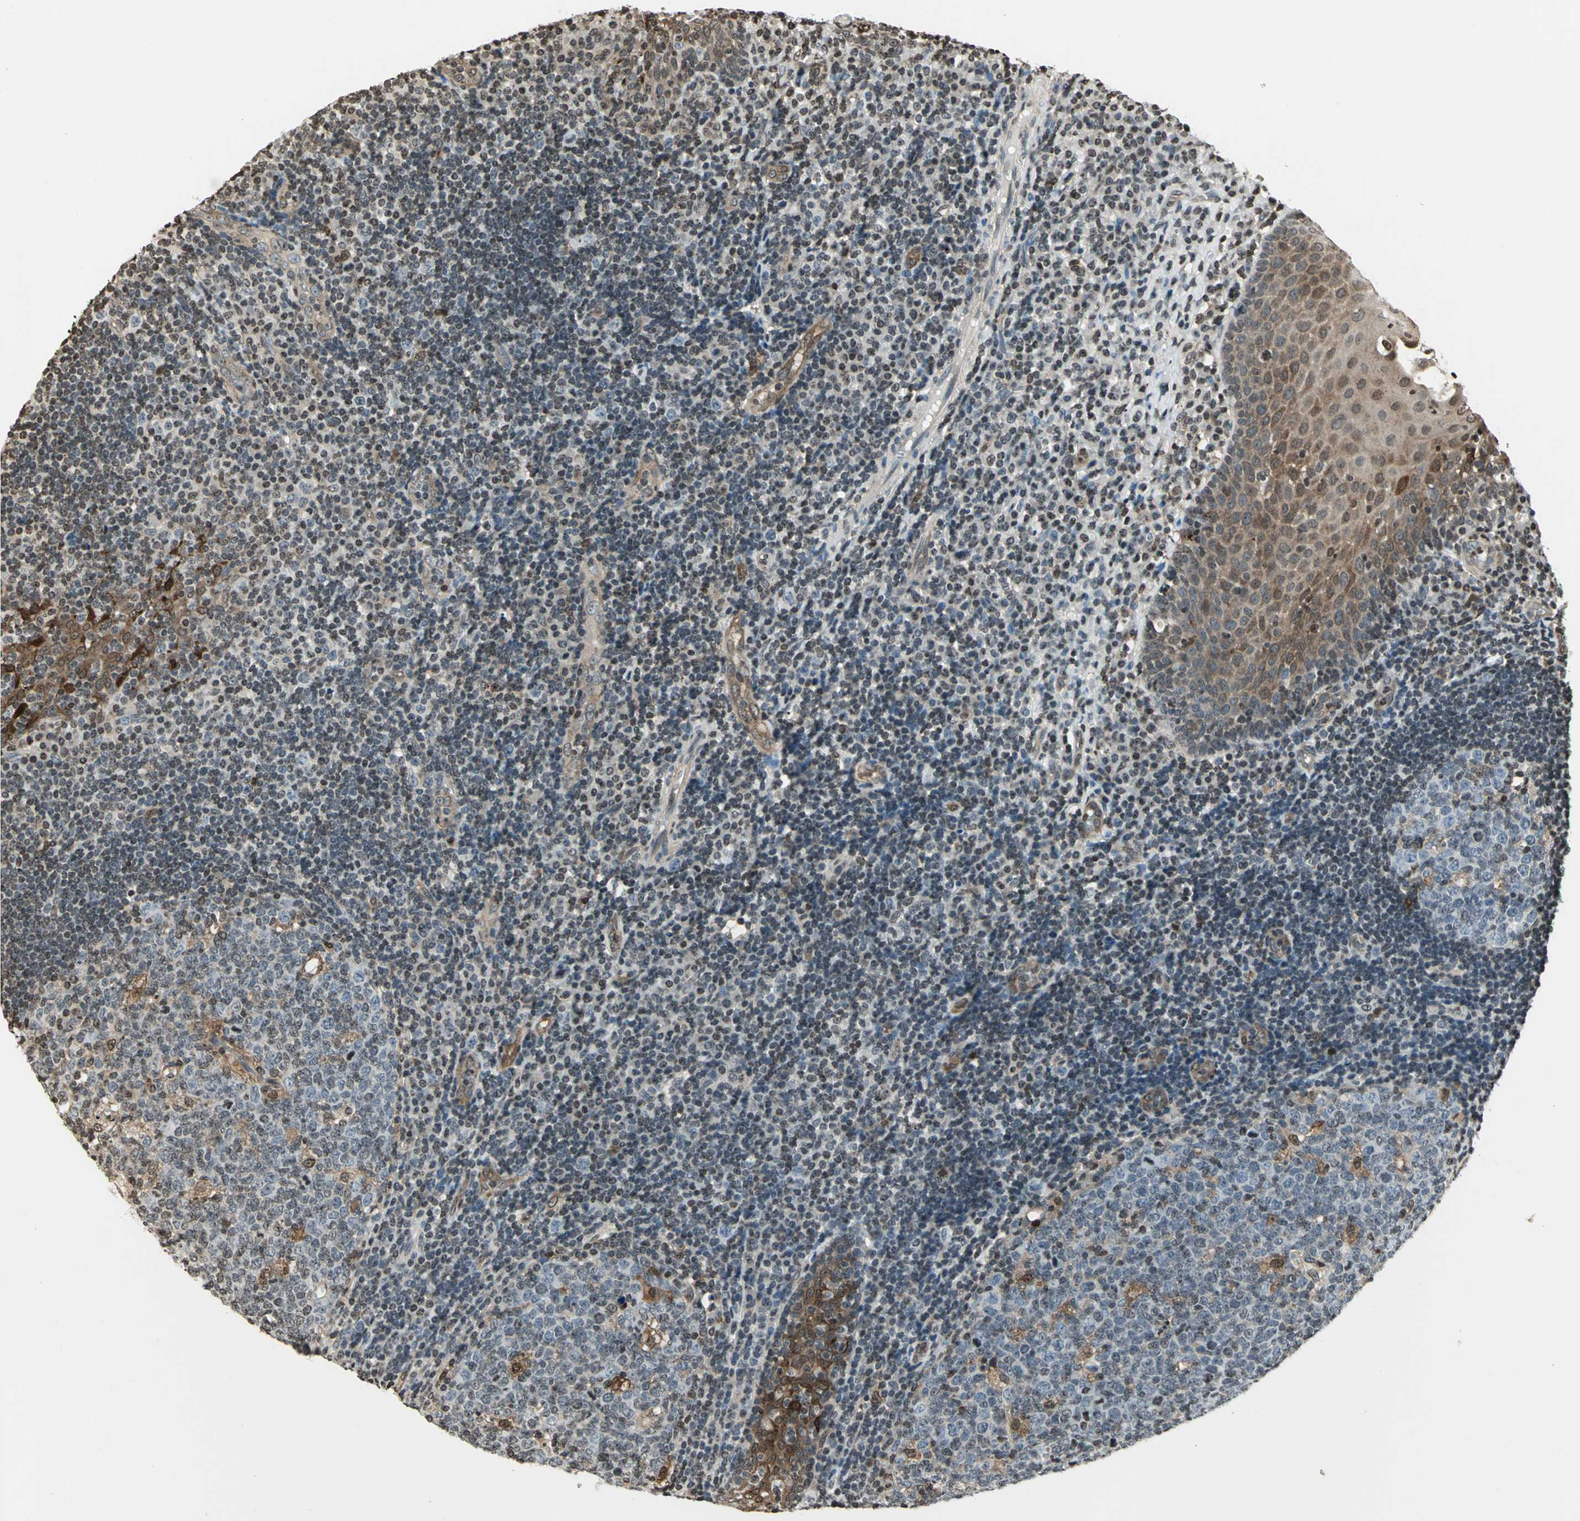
{"staining": {"intensity": "moderate", "quantity": "<25%", "location": "cytoplasmic/membranous,nuclear"}, "tissue": "tonsil", "cell_type": "Germinal center cells", "image_type": "normal", "snomed": [{"axis": "morphology", "description": "Normal tissue, NOS"}, {"axis": "topography", "description": "Tonsil"}], "caption": "Germinal center cells show low levels of moderate cytoplasmic/membranous,nuclear expression in about <25% of cells in normal human tonsil.", "gene": "LGALS3", "patient": {"sex": "female", "age": 40}}